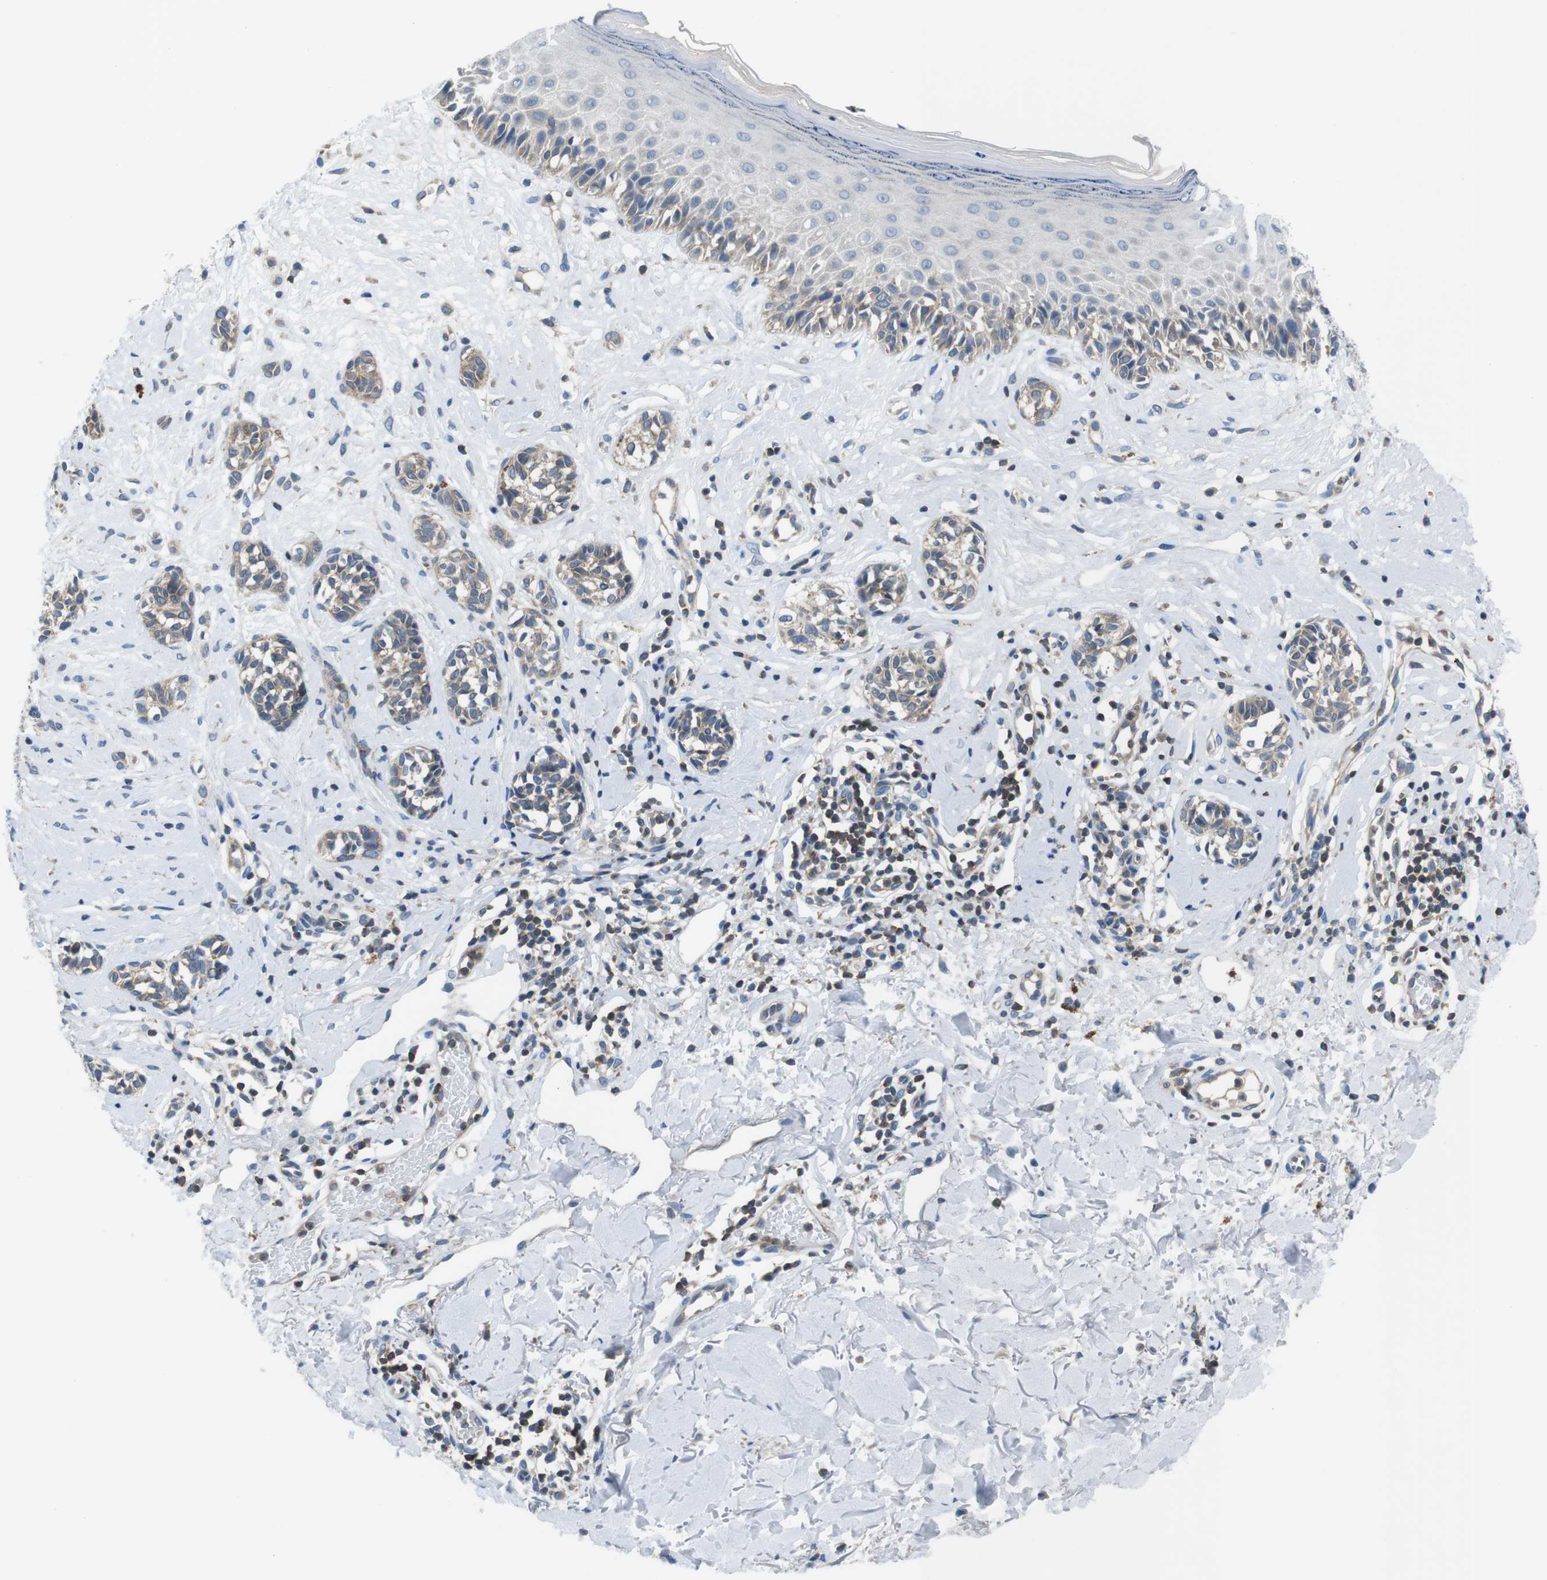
{"staining": {"intensity": "weak", "quantity": ">75%", "location": "cytoplasmic/membranous"}, "tissue": "melanoma", "cell_type": "Tumor cells", "image_type": "cancer", "snomed": [{"axis": "morphology", "description": "Malignant melanoma, NOS"}, {"axis": "topography", "description": "Skin"}], "caption": "Protein expression analysis of human malignant melanoma reveals weak cytoplasmic/membranous staining in approximately >75% of tumor cells.", "gene": "PIK3CD", "patient": {"sex": "male", "age": 64}}